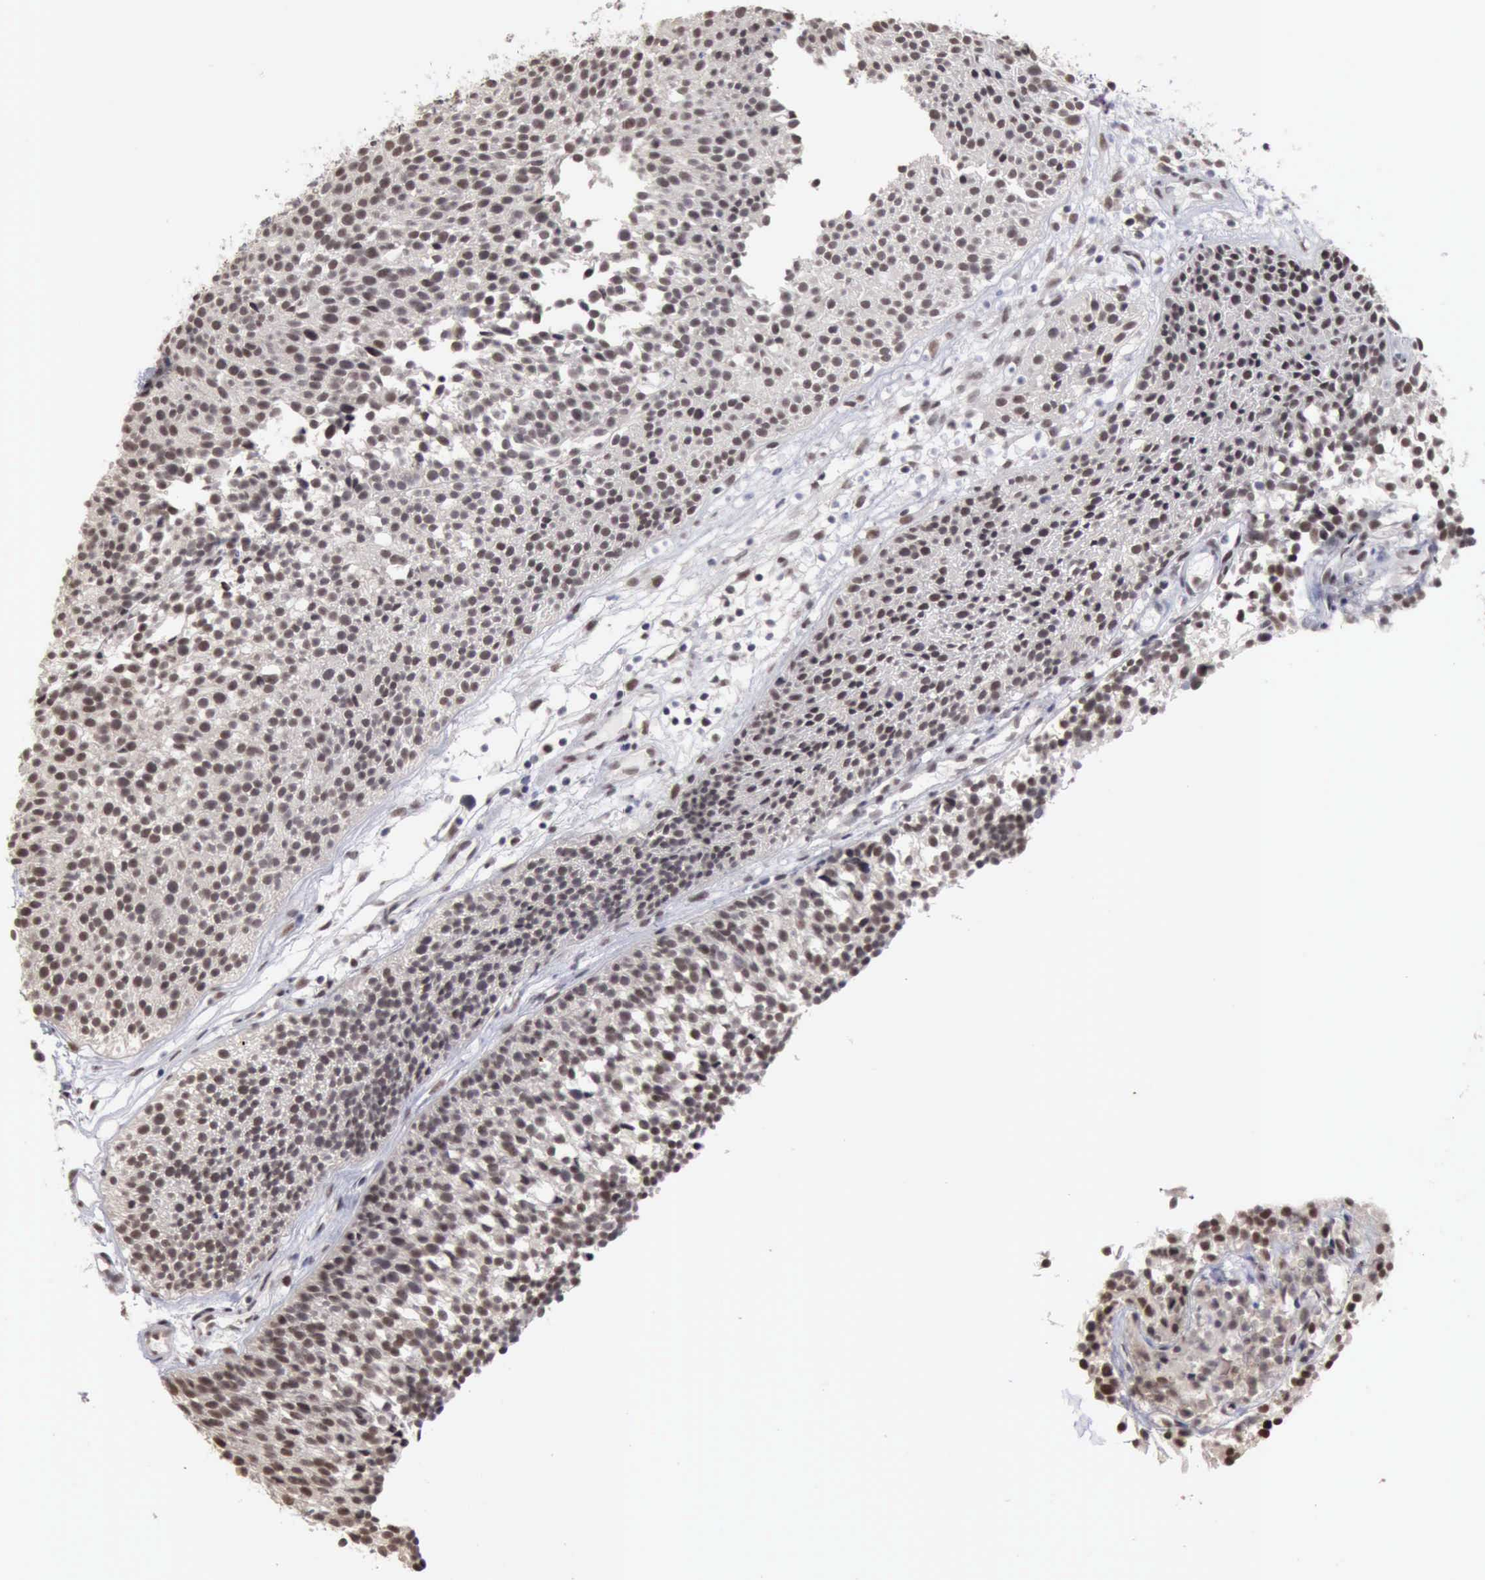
{"staining": {"intensity": "moderate", "quantity": "25%-75%", "location": "nuclear"}, "tissue": "urothelial cancer", "cell_type": "Tumor cells", "image_type": "cancer", "snomed": [{"axis": "morphology", "description": "Urothelial carcinoma, Low grade"}, {"axis": "topography", "description": "Urinary bladder"}], "caption": "A photomicrograph of urothelial cancer stained for a protein exhibits moderate nuclear brown staining in tumor cells.", "gene": "TAF1", "patient": {"sex": "male", "age": 85}}